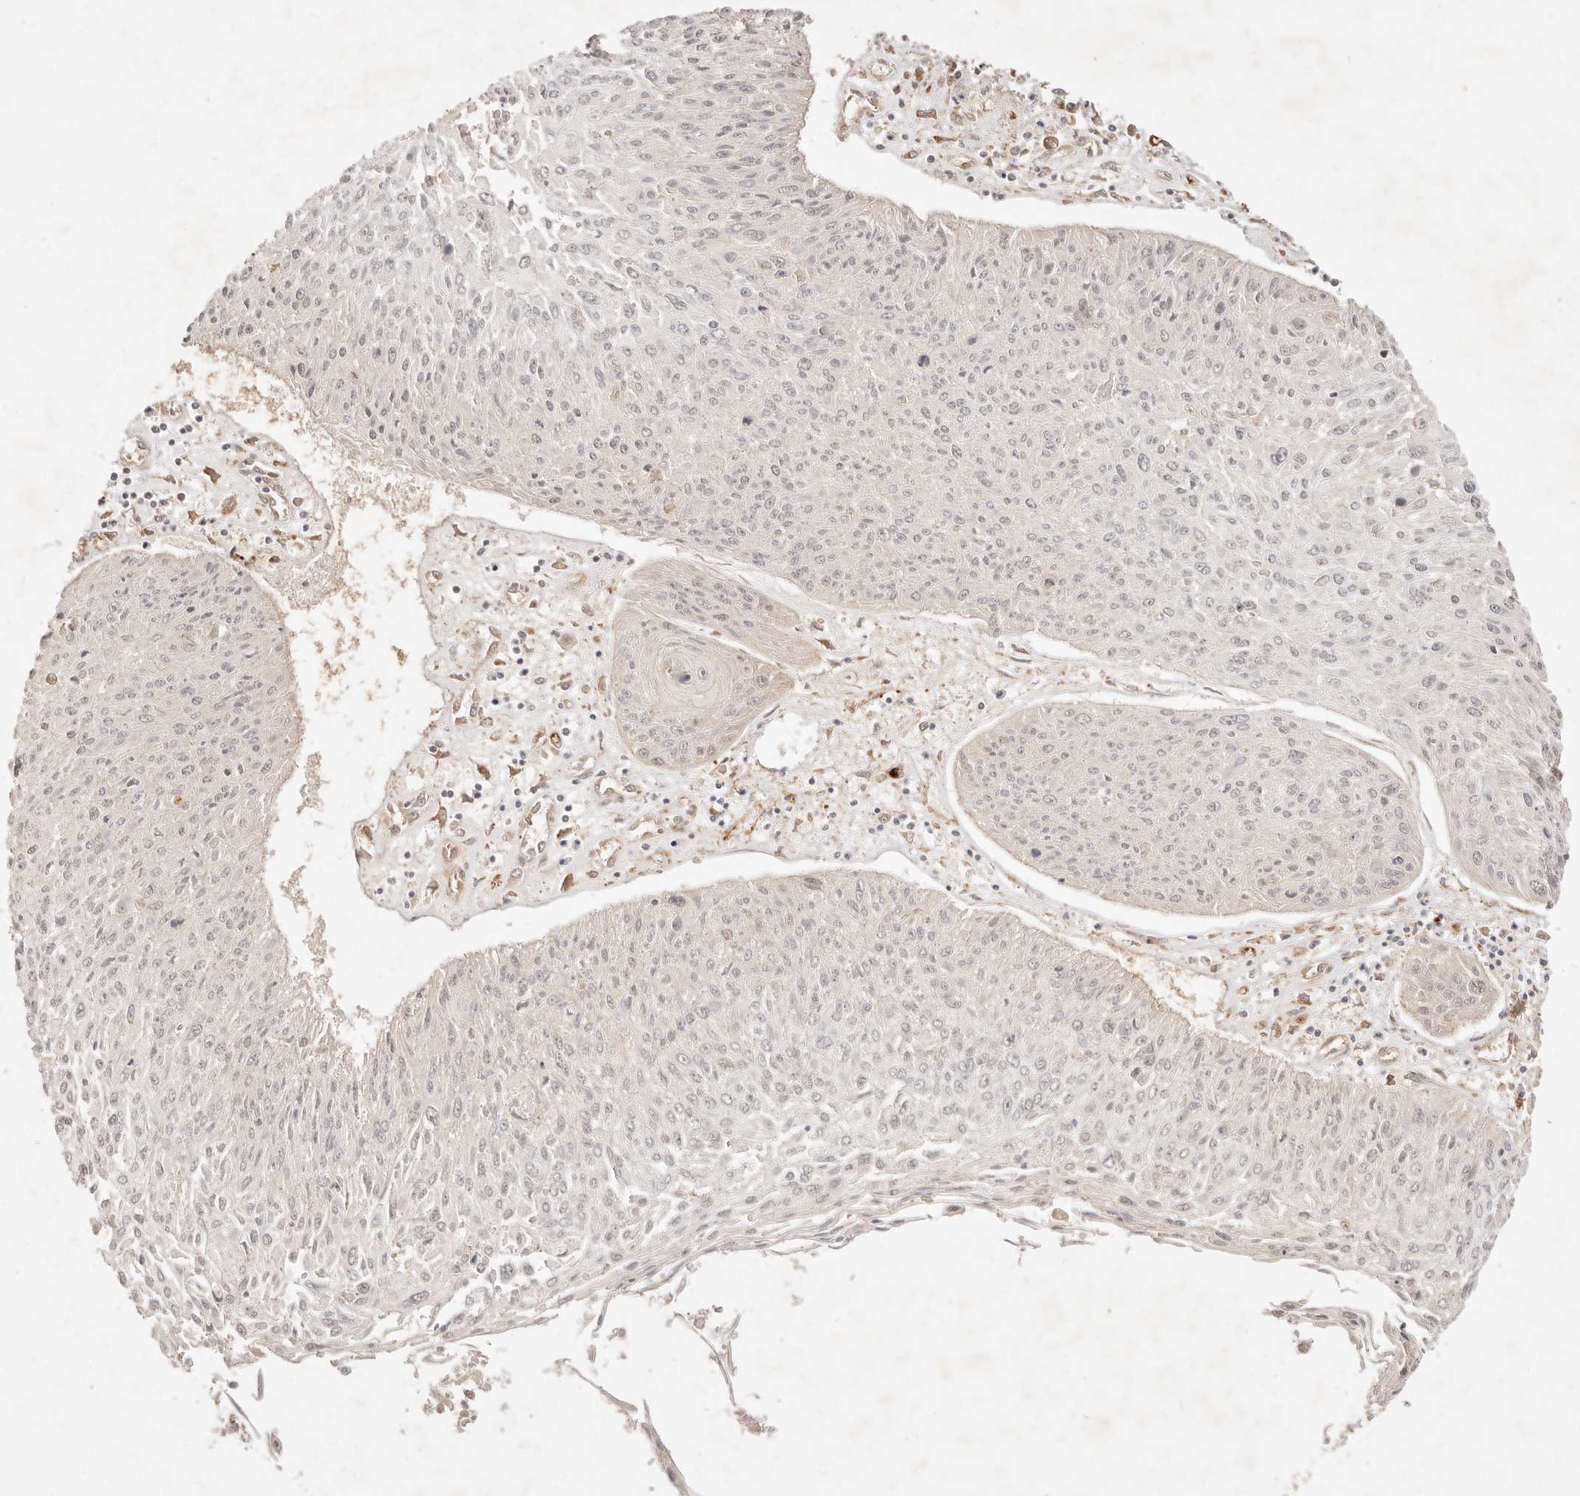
{"staining": {"intensity": "negative", "quantity": "none", "location": "none"}, "tissue": "cervical cancer", "cell_type": "Tumor cells", "image_type": "cancer", "snomed": [{"axis": "morphology", "description": "Squamous cell carcinoma, NOS"}, {"axis": "topography", "description": "Cervix"}], "caption": "High power microscopy image of an IHC photomicrograph of cervical squamous cell carcinoma, revealing no significant expression in tumor cells.", "gene": "UBXN10", "patient": {"sex": "female", "age": 51}}